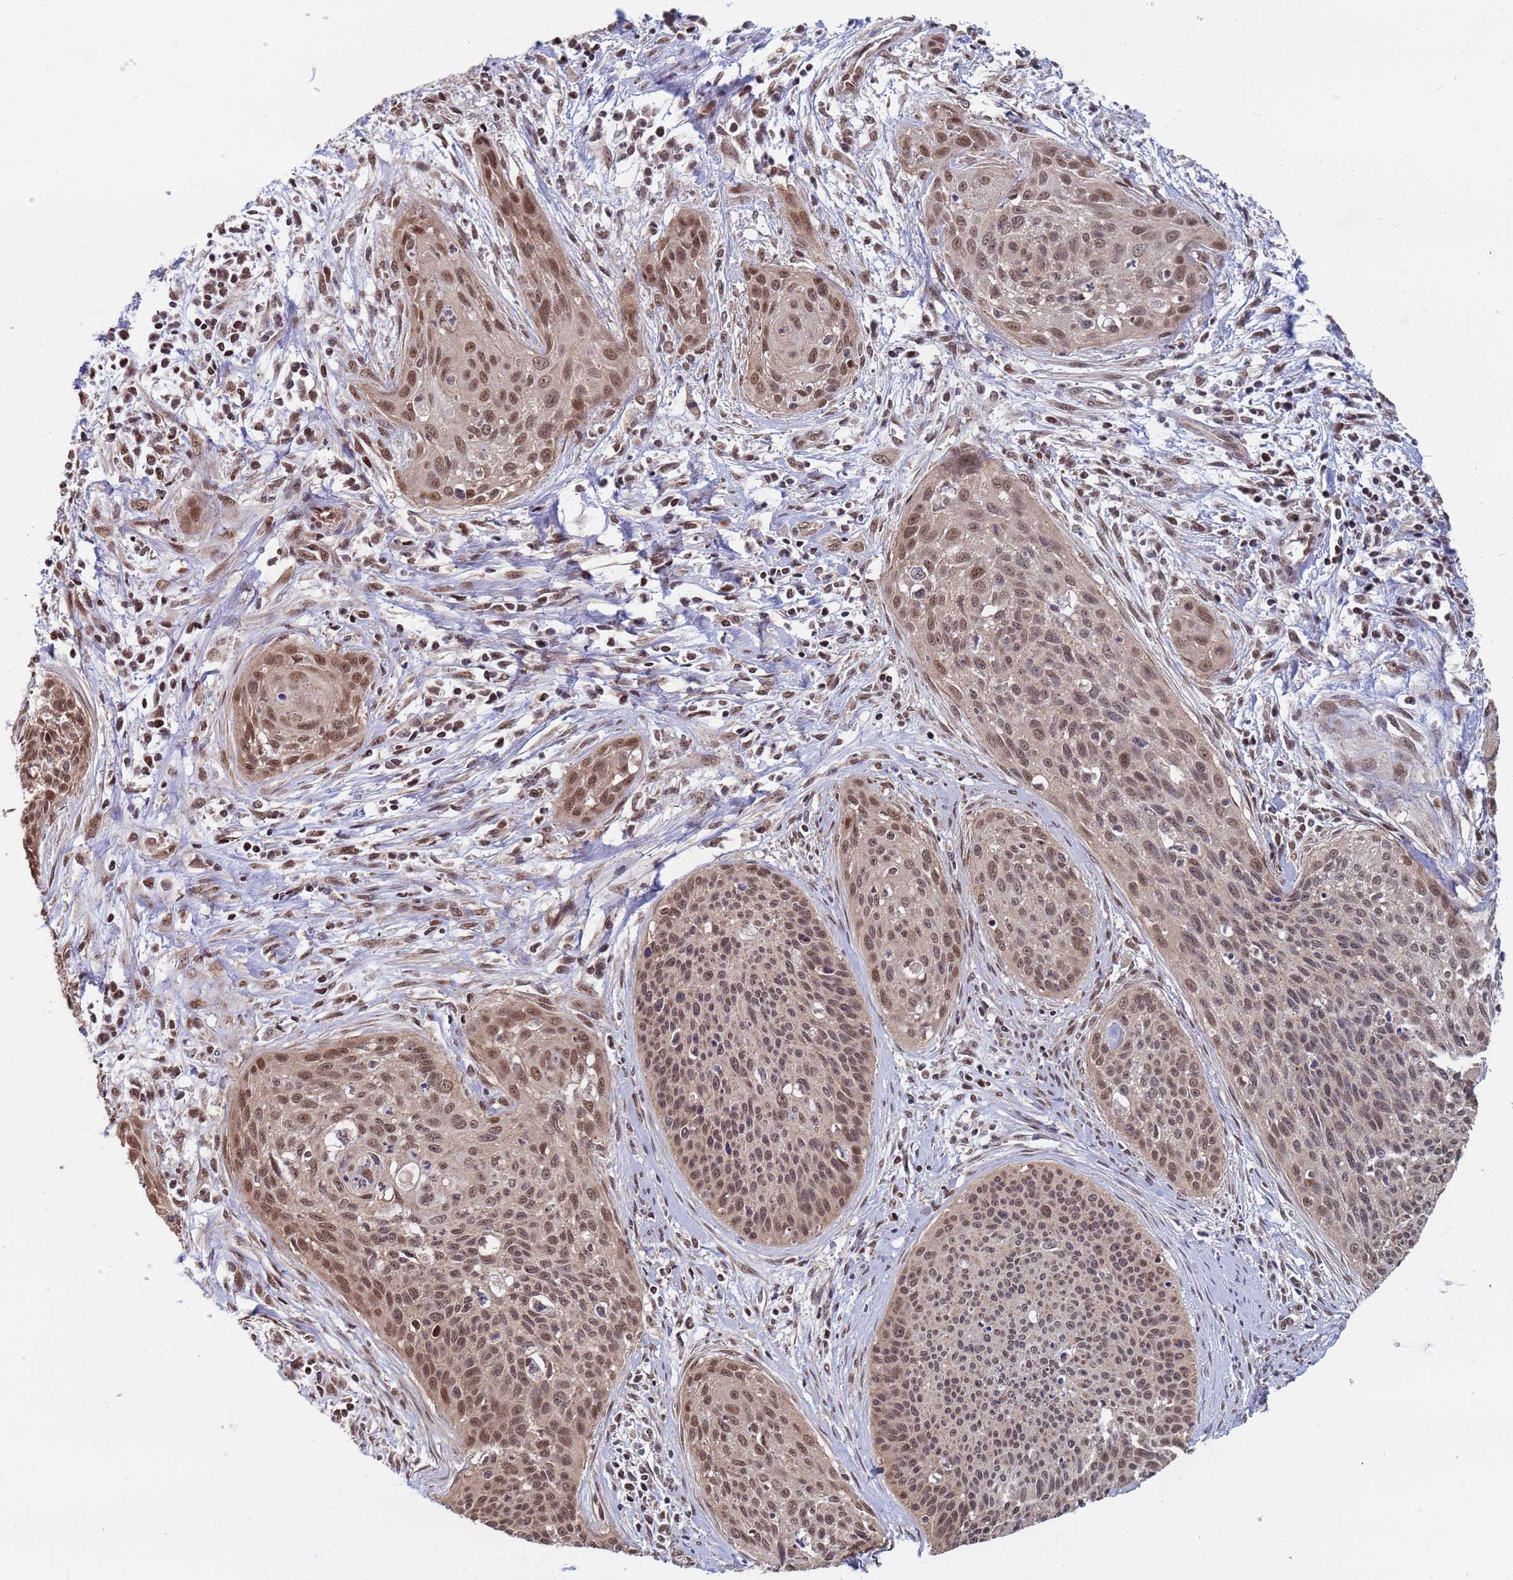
{"staining": {"intensity": "moderate", "quantity": ">75%", "location": "nuclear"}, "tissue": "cervical cancer", "cell_type": "Tumor cells", "image_type": "cancer", "snomed": [{"axis": "morphology", "description": "Squamous cell carcinoma, NOS"}, {"axis": "topography", "description": "Cervix"}], "caption": "This histopathology image reveals immunohistochemistry (IHC) staining of human cervical squamous cell carcinoma, with medium moderate nuclear positivity in approximately >75% of tumor cells.", "gene": "DENND2B", "patient": {"sex": "female", "age": 55}}